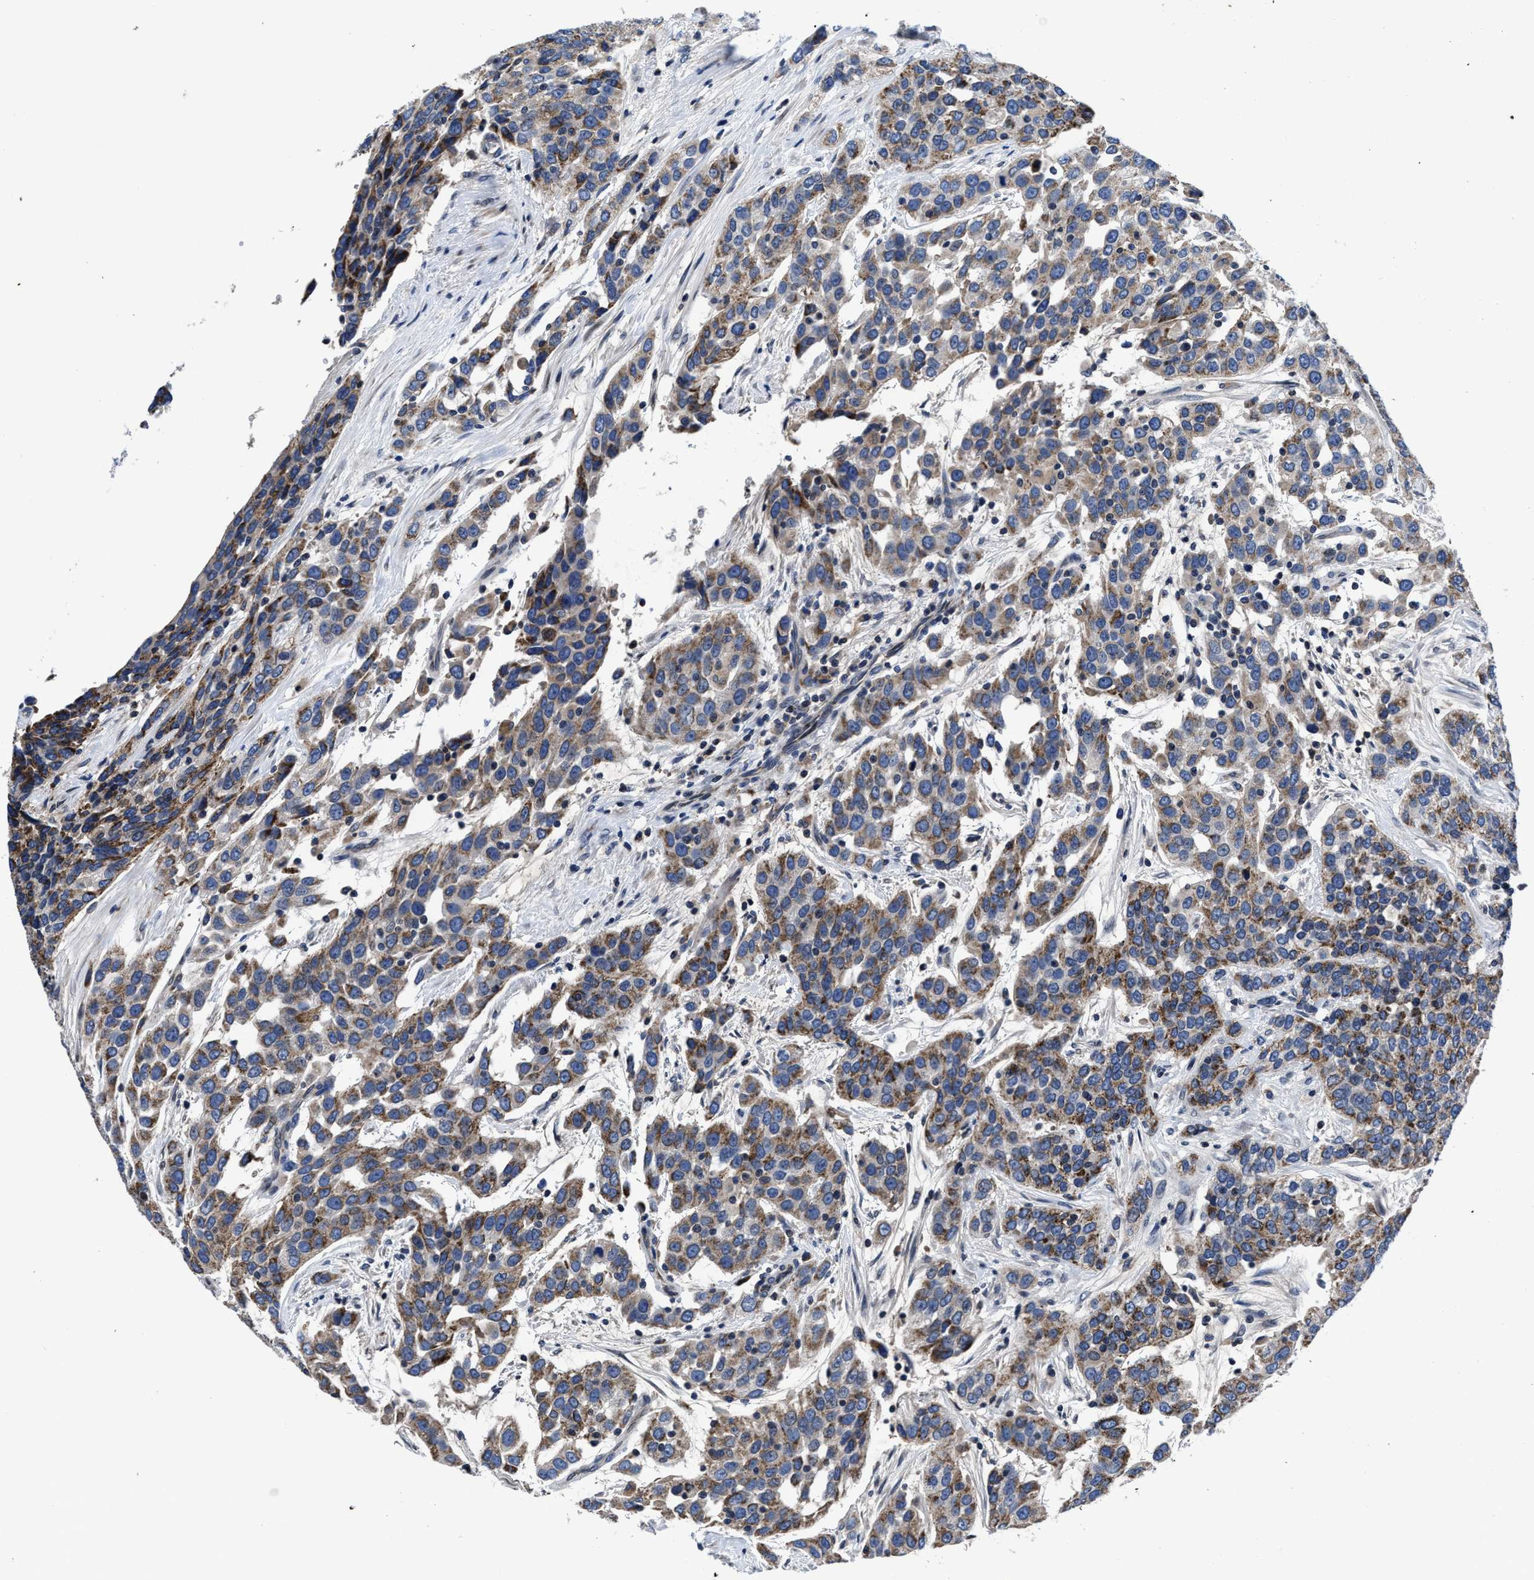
{"staining": {"intensity": "moderate", "quantity": ">75%", "location": "cytoplasmic/membranous"}, "tissue": "urothelial cancer", "cell_type": "Tumor cells", "image_type": "cancer", "snomed": [{"axis": "morphology", "description": "Urothelial carcinoma, High grade"}, {"axis": "topography", "description": "Urinary bladder"}], "caption": "Tumor cells show medium levels of moderate cytoplasmic/membranous positivity in approximately >75% of cells in urothelial carcinoma (high-grade).", "gene": "CACNA1D", "patient": {"sex": "female", "age": 80}}